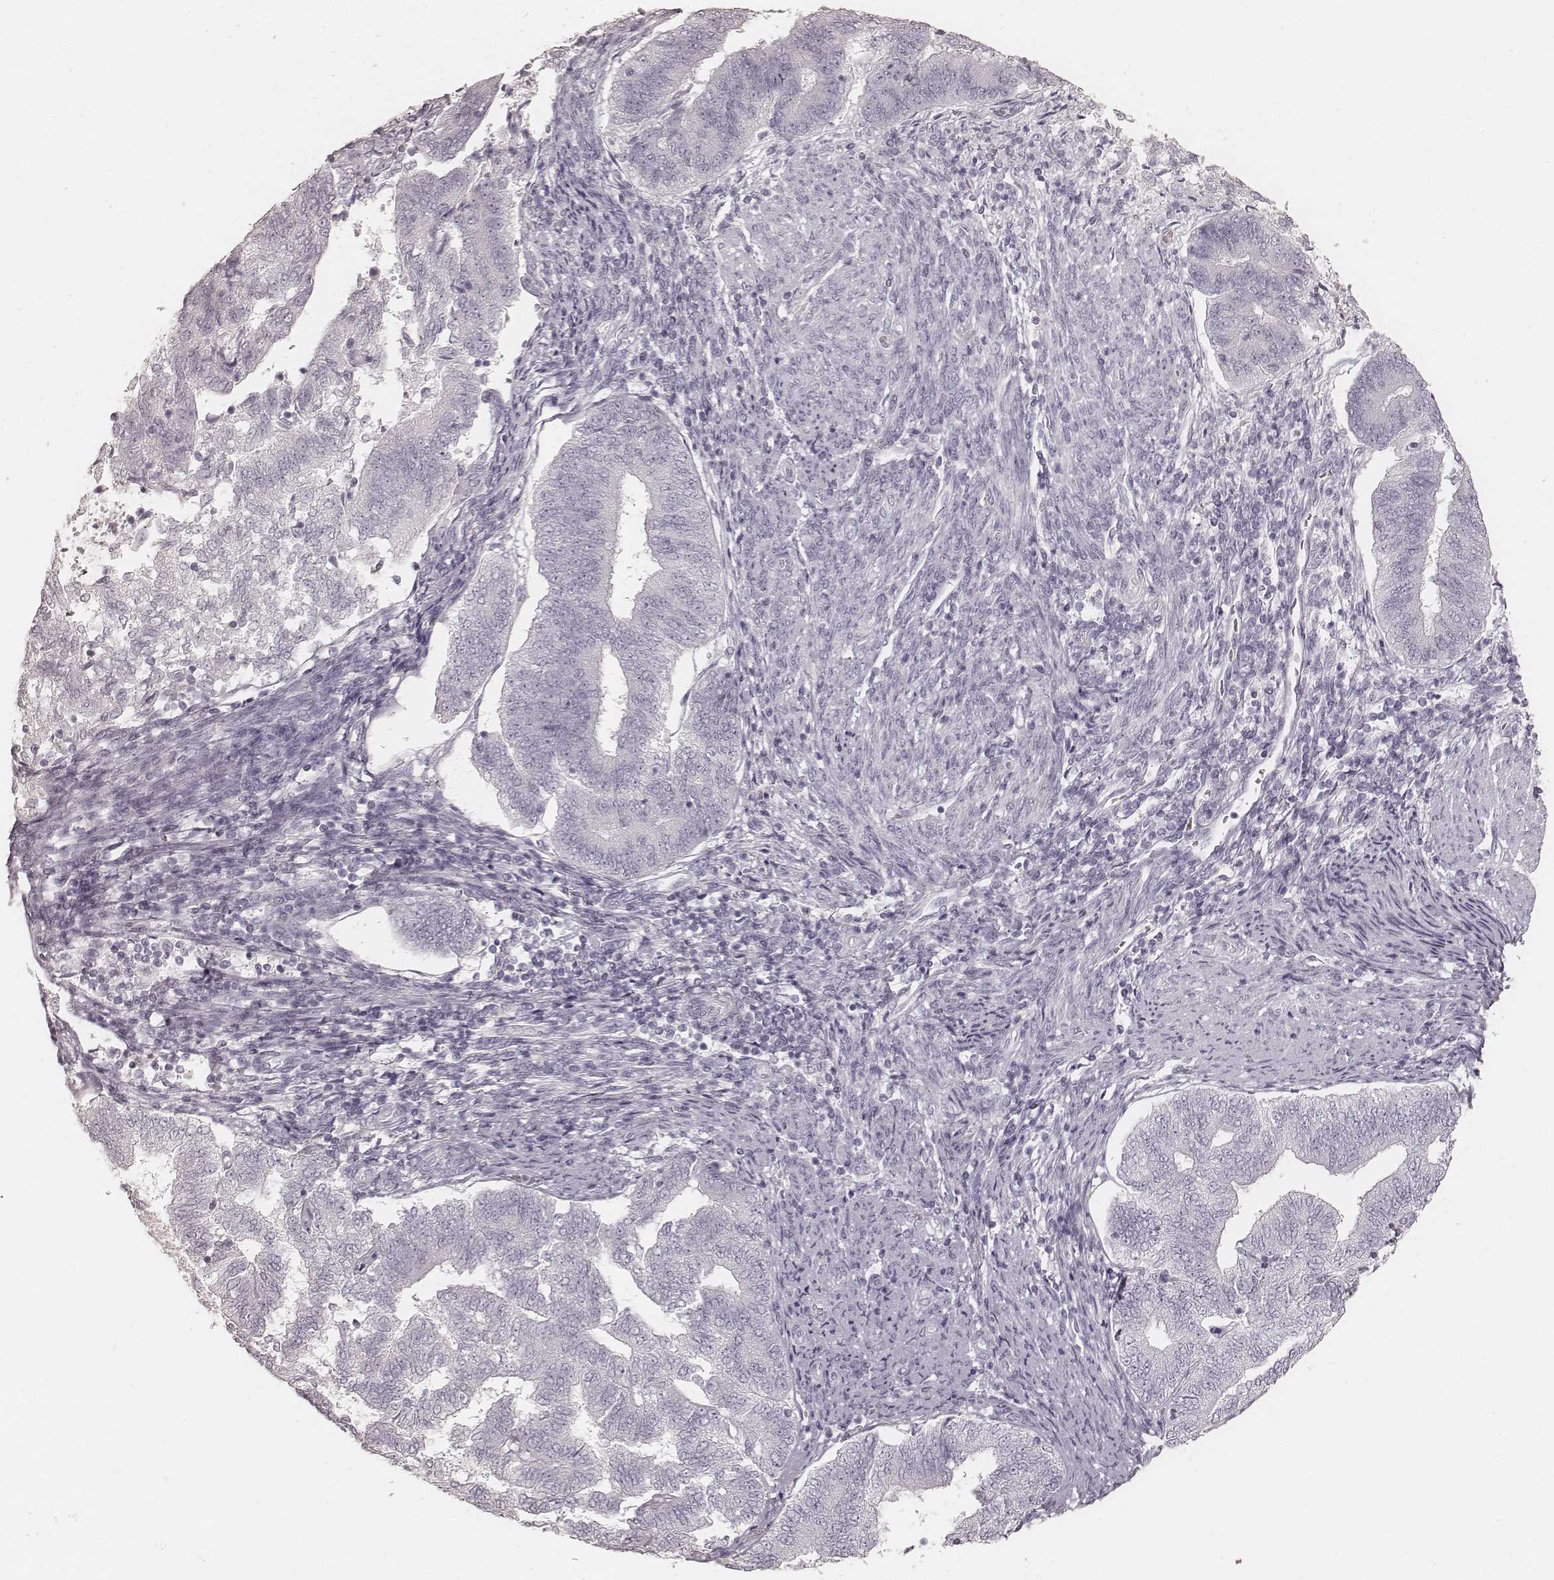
{"staining": {"intensity": "negative", "quantity": "none", "location": "none"}, "tissue": "endometrial cancer", "cell_type": "Tumor cells", "image_type": "cancer", "snomed": [{"axis": "morphology", "description": "Adenocarcinoma, NOS"}, {"axis": "topography", "description": "Endometrium"}], "caption": "A photomicrograph of endometrial cancer (adenocarcinoma) stained for a protein demonstrates no brown staining in tumor cells.", "gene": "KRT26", "patient": {"sex": "female", "age": 65}}